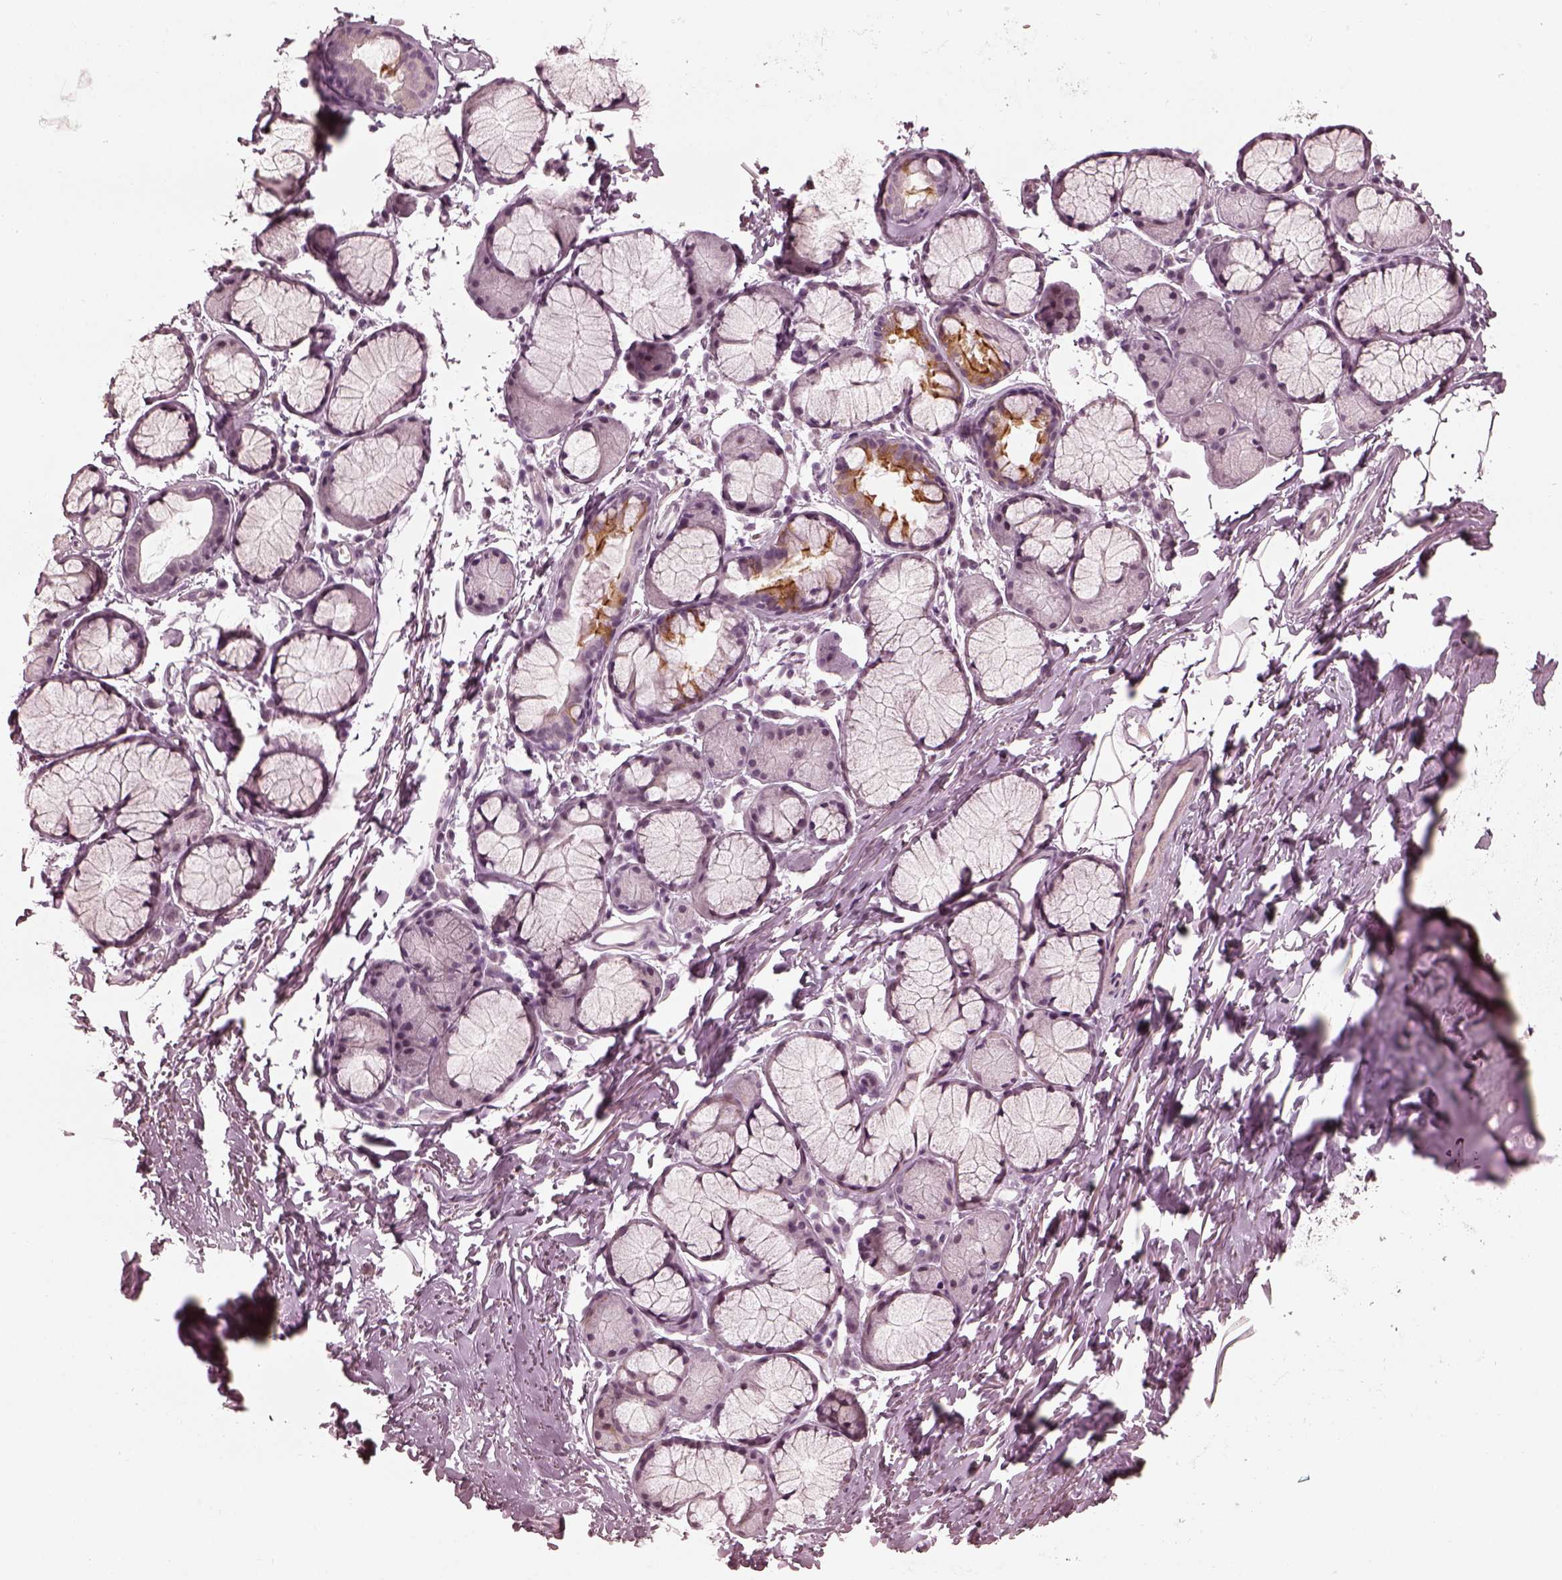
{"staining": {"intensity": "negative", "quantity": "none", "location": "none"}, "tissue": "soft tissue", "cell_type": "Chondrocytes", "image_type": "normal", "snomed": [{"axis": "morphology", "description": "Normal tissue, NOS"}, {"axis": "topography", "description": "Cartilage tissue"}, {"axis": "topography", "description": "Bronchus"}], "caption": "Immunohistochemistry photomicrograph of unremarkable human soft tissue stained for a protein (brown), which exhibits no staining in chondrocytes.", "gene": "CCDC170", "patient": {"sex": "female", "age": 79}}